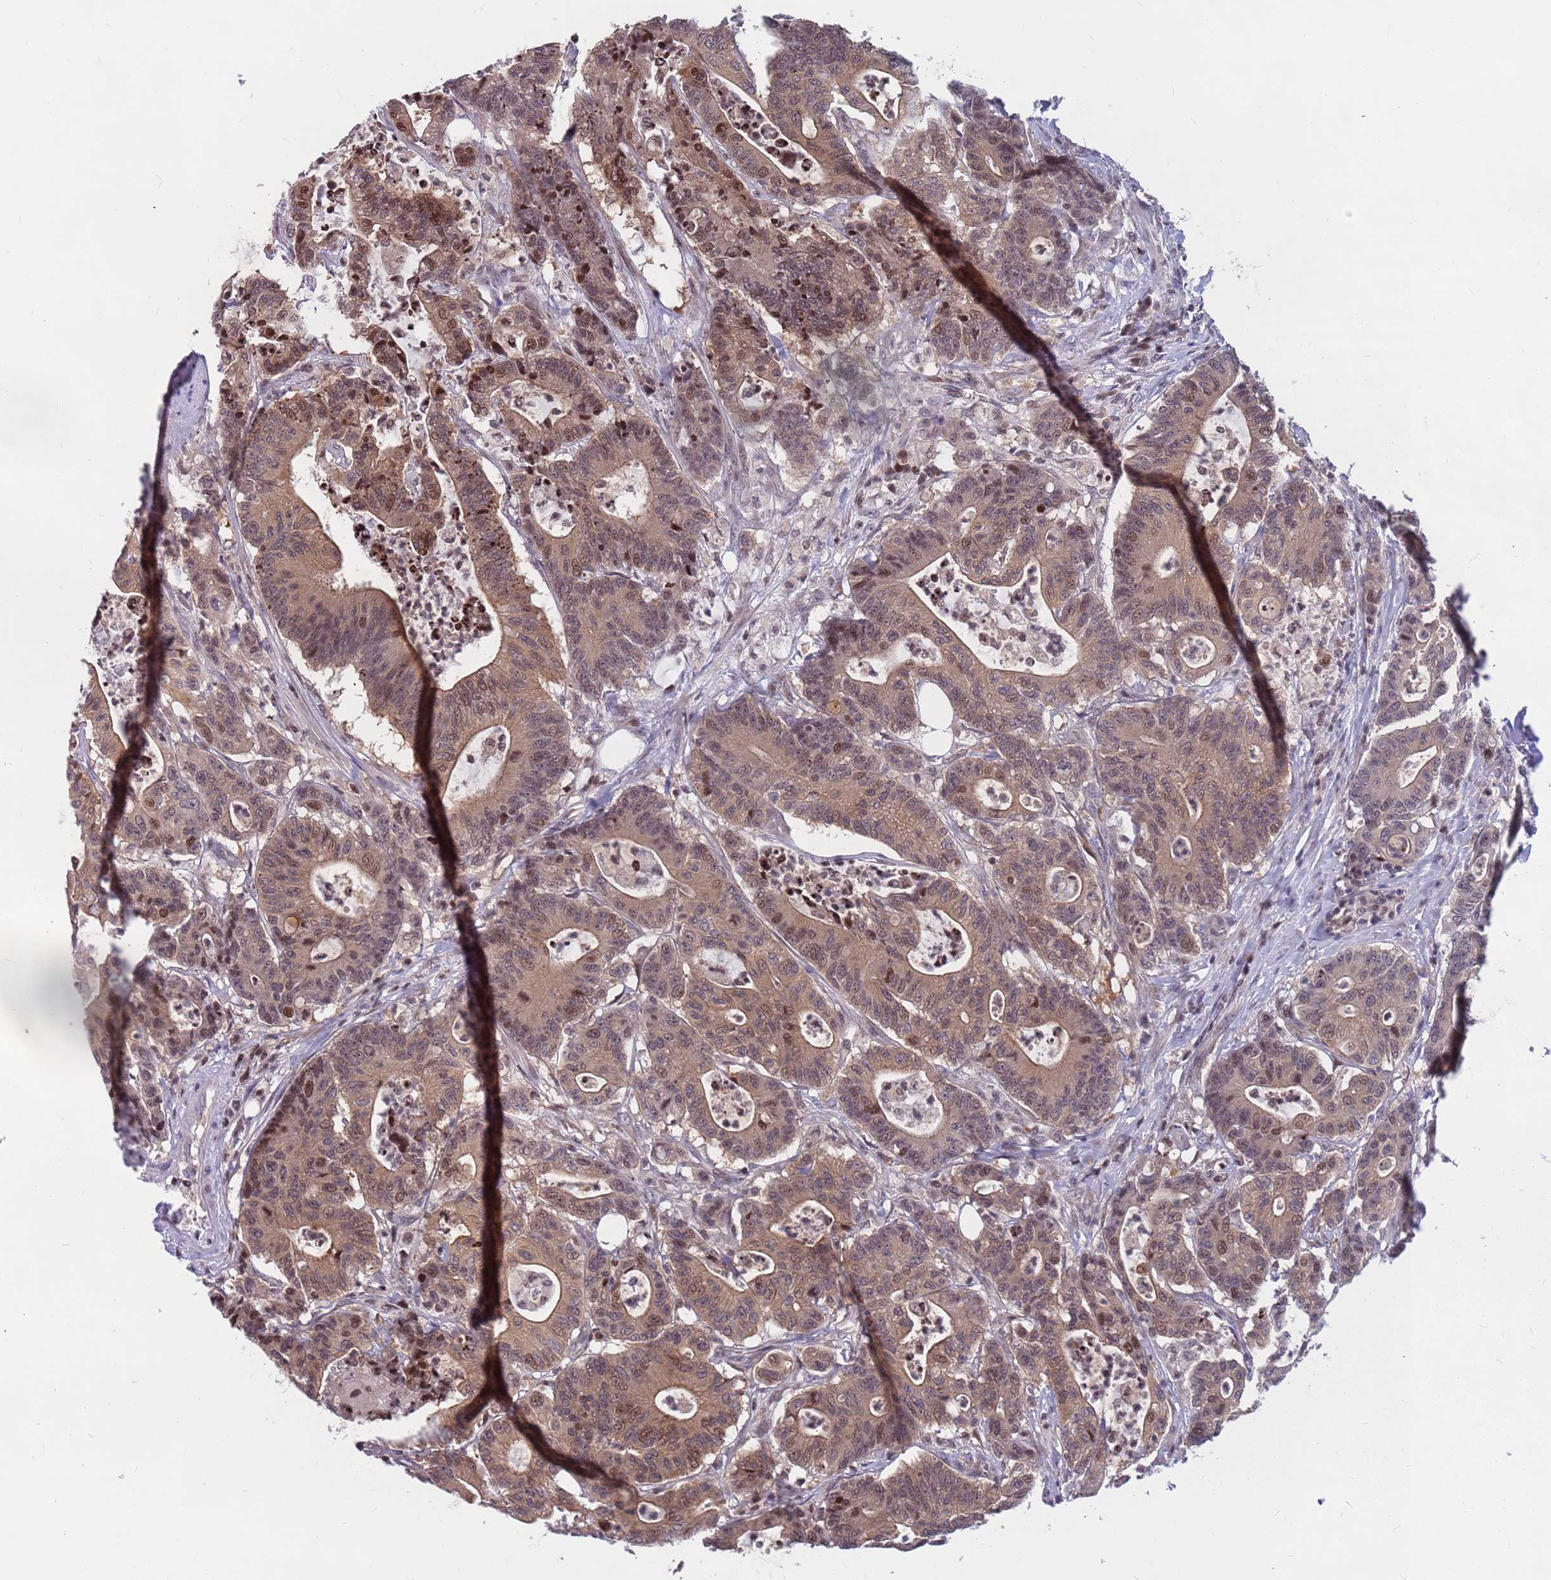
{"staining": {"intensity": "weak", "quantity": ">75%", "location": "cytoplasmic/membranous,nuclear"}, "tissue": "colorectal cancer", "cell_type": "Tumor cells", "image_type": "cancer", "snomed": [{"axis": "morphology", "description": "Adenocarcinoma, NOS"}, {"axis": "topography", "description": "Colon"}], "caption": "A low amount of weak cytoplasmic/membranous and nuclear expression is identified in approximately >75% of tumor cells in colorectal cancer tissue.", "gene": "ARHGEF5", "patient": {"sex": "female", "age": 84}}